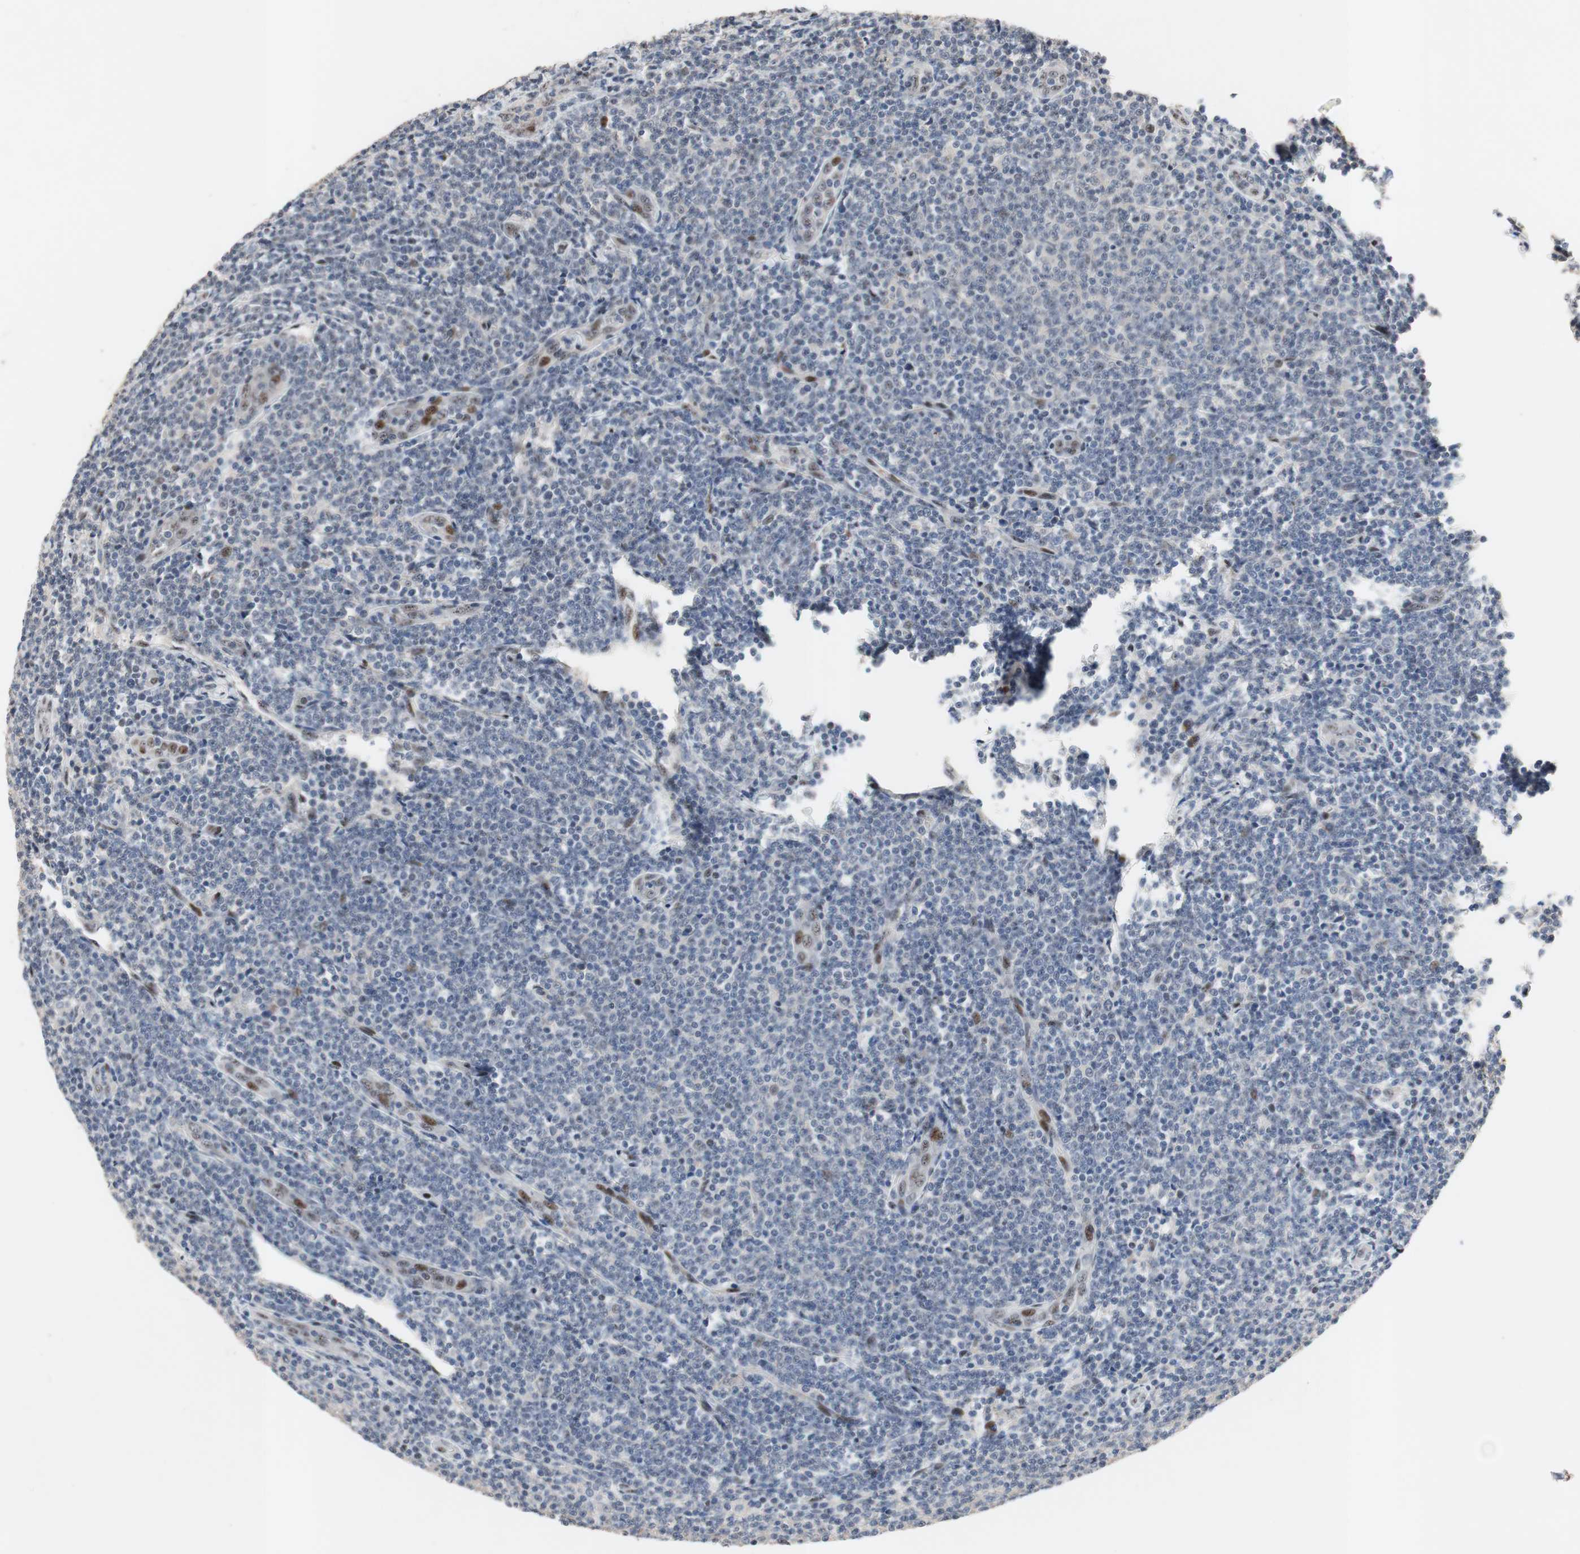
{"staining": {"intensity": "negative", "quantity": "none", "location": "none"}, "tissue": "lymphoma", "cell_type": "Tumor cells", "image_type": "cancer", "snomed": [{"axis": "morphology", "description": "Malignant lymphoma, non-Hodgkin's type, Low grade"}, {"axis": "topography", "description": "Lymph node"}], "caption": "This is an IHC image of human lymphoma. There is no expression in tumor cells.", "gene": "SOX7", "patient": {"sex": "male", "age": 66}}